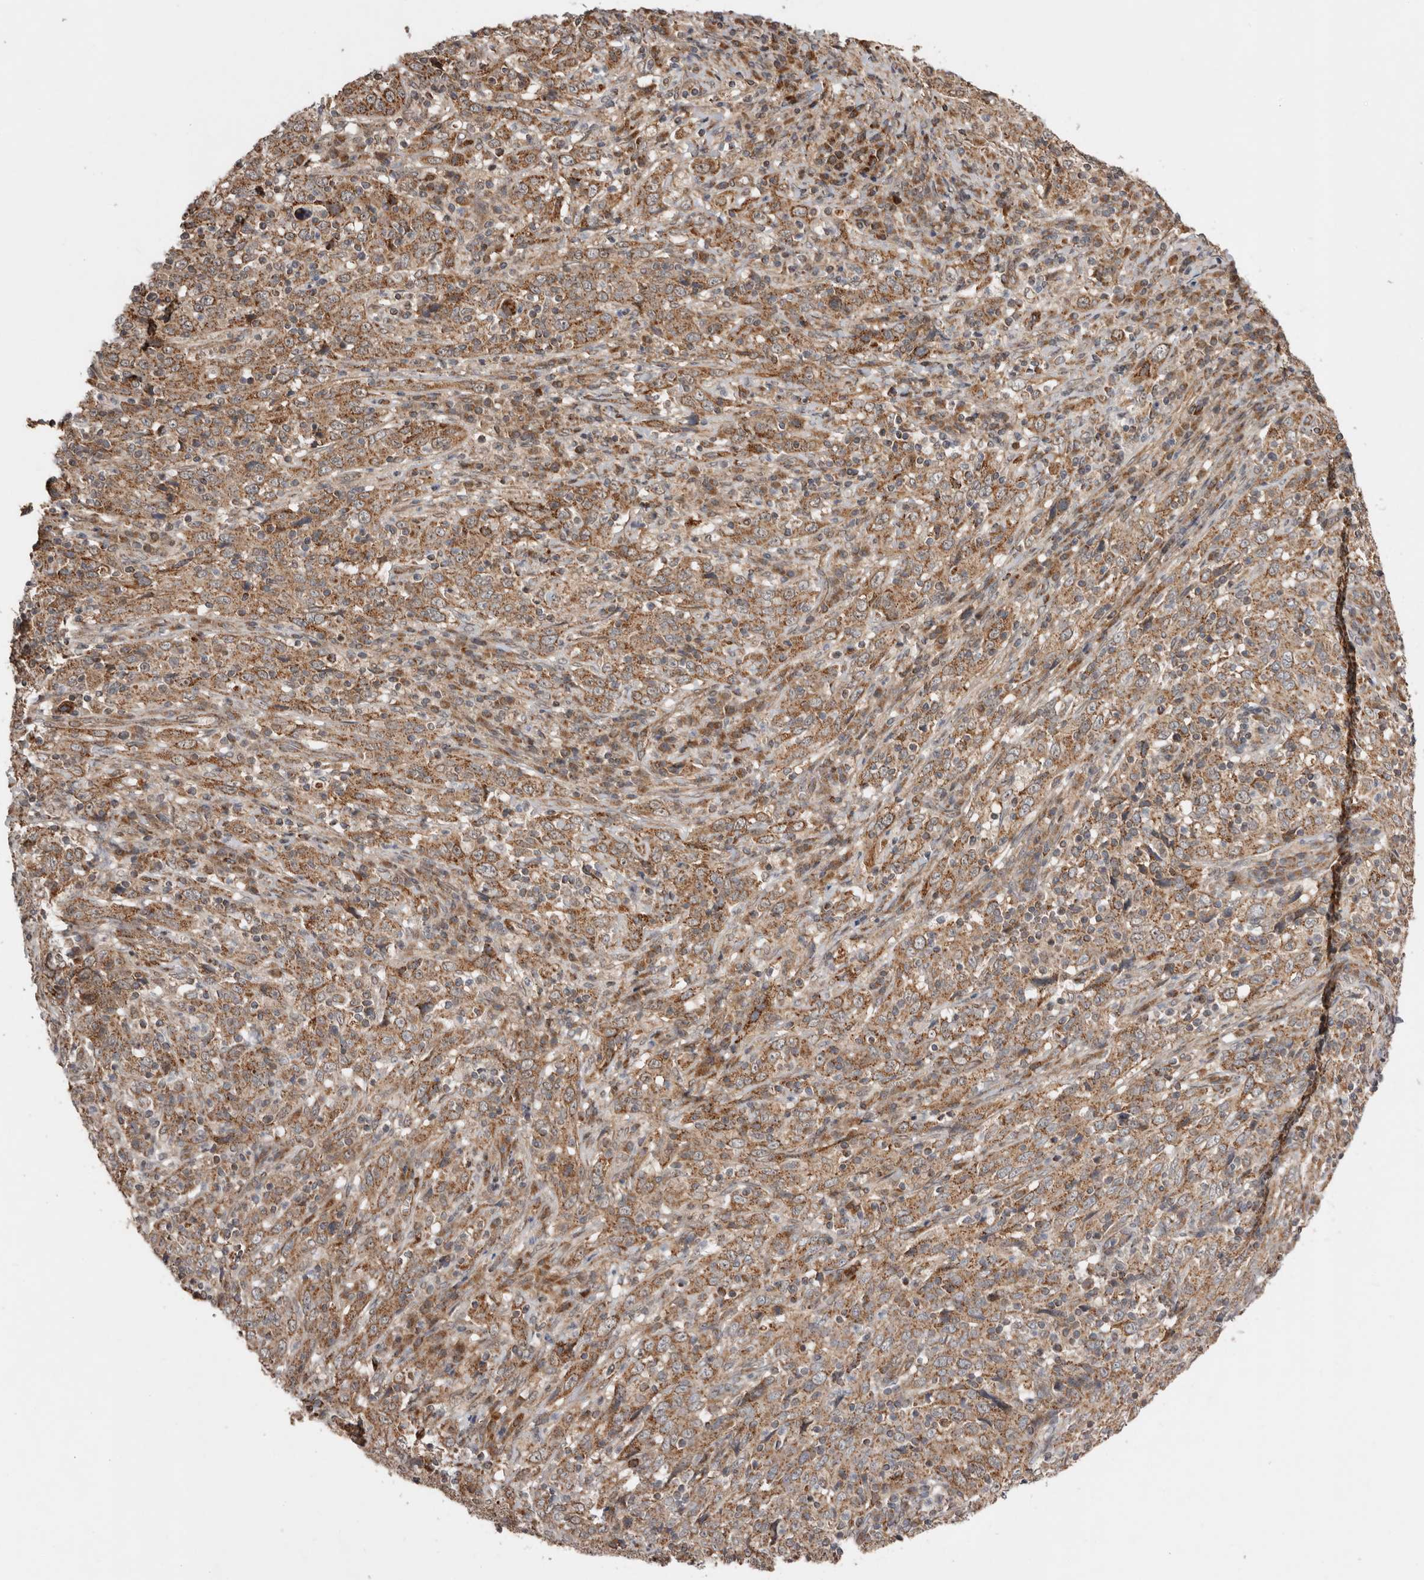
{"staining": {"intensity": "moderate", "quantity": ">75%", "location": "cytoplasmic/membranous"}, "tissue": "cervical cancer", "cell_type": "Tumor cells", "image_type": "cancer", "snomed": [{"axis": "morphology", "description": "Squamous cell carcinoma, NOS"}, {"axis": "topography", "description": "Cervix"}], "caption": "Cervical cancer (squamous cell carcinoma) stained with a protein marker demonstrates moderate staining in tumor cells.", "gene": "PROKR1", "patient": {"sex": "female", "age": 46}}